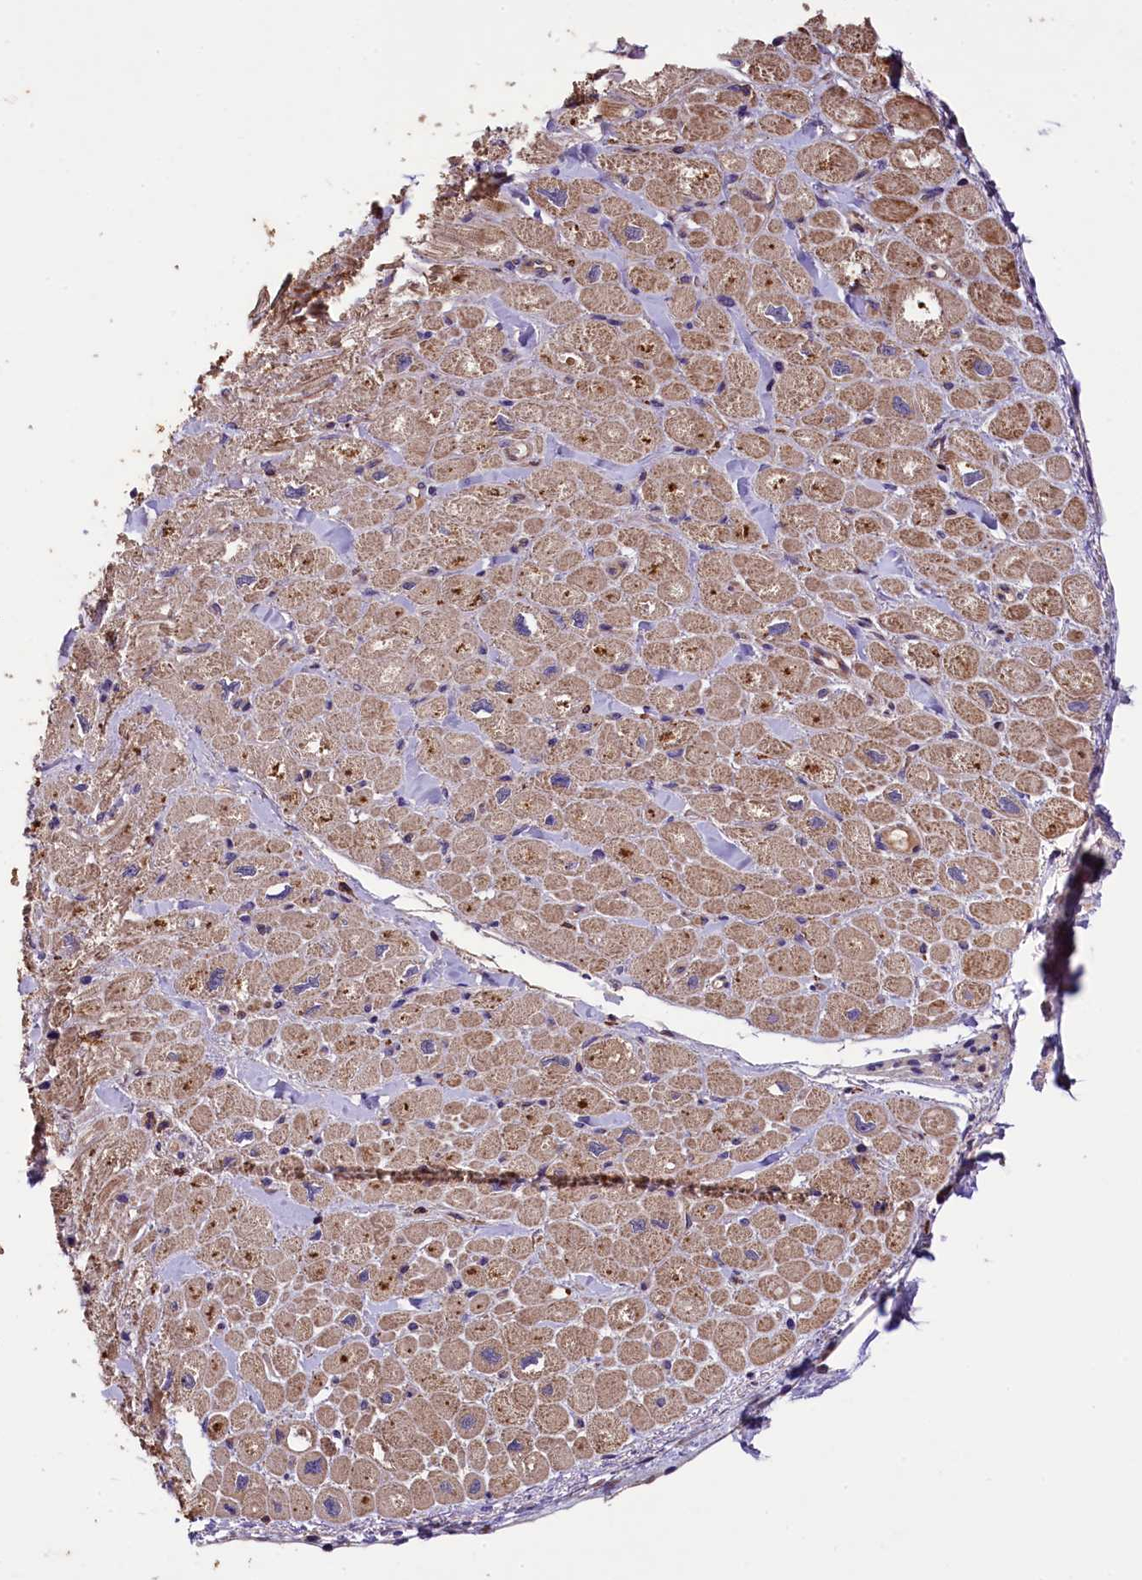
{"staining": {"intensity": "moderate", "quantity": ">75%", "location": "cytoplasmic/membranous"}, "tissue": "heart muscle", "cell_type": "Cardiomyocytes", "image_type": "normal", "snomed": [{"axis": "morphology", "description": "Normal tissue, NOS"}, {"axis": "topography", "description": "Heart"}], "caption": "DAB immunohistochemical staining of benign heart muscle demonstrates moderate cytoplasmic/membranous protein staining in approximately >75% of cardiomyocytes.", "gene": "PLXNB1", "patient": {"sex": "male", "age": 65}}